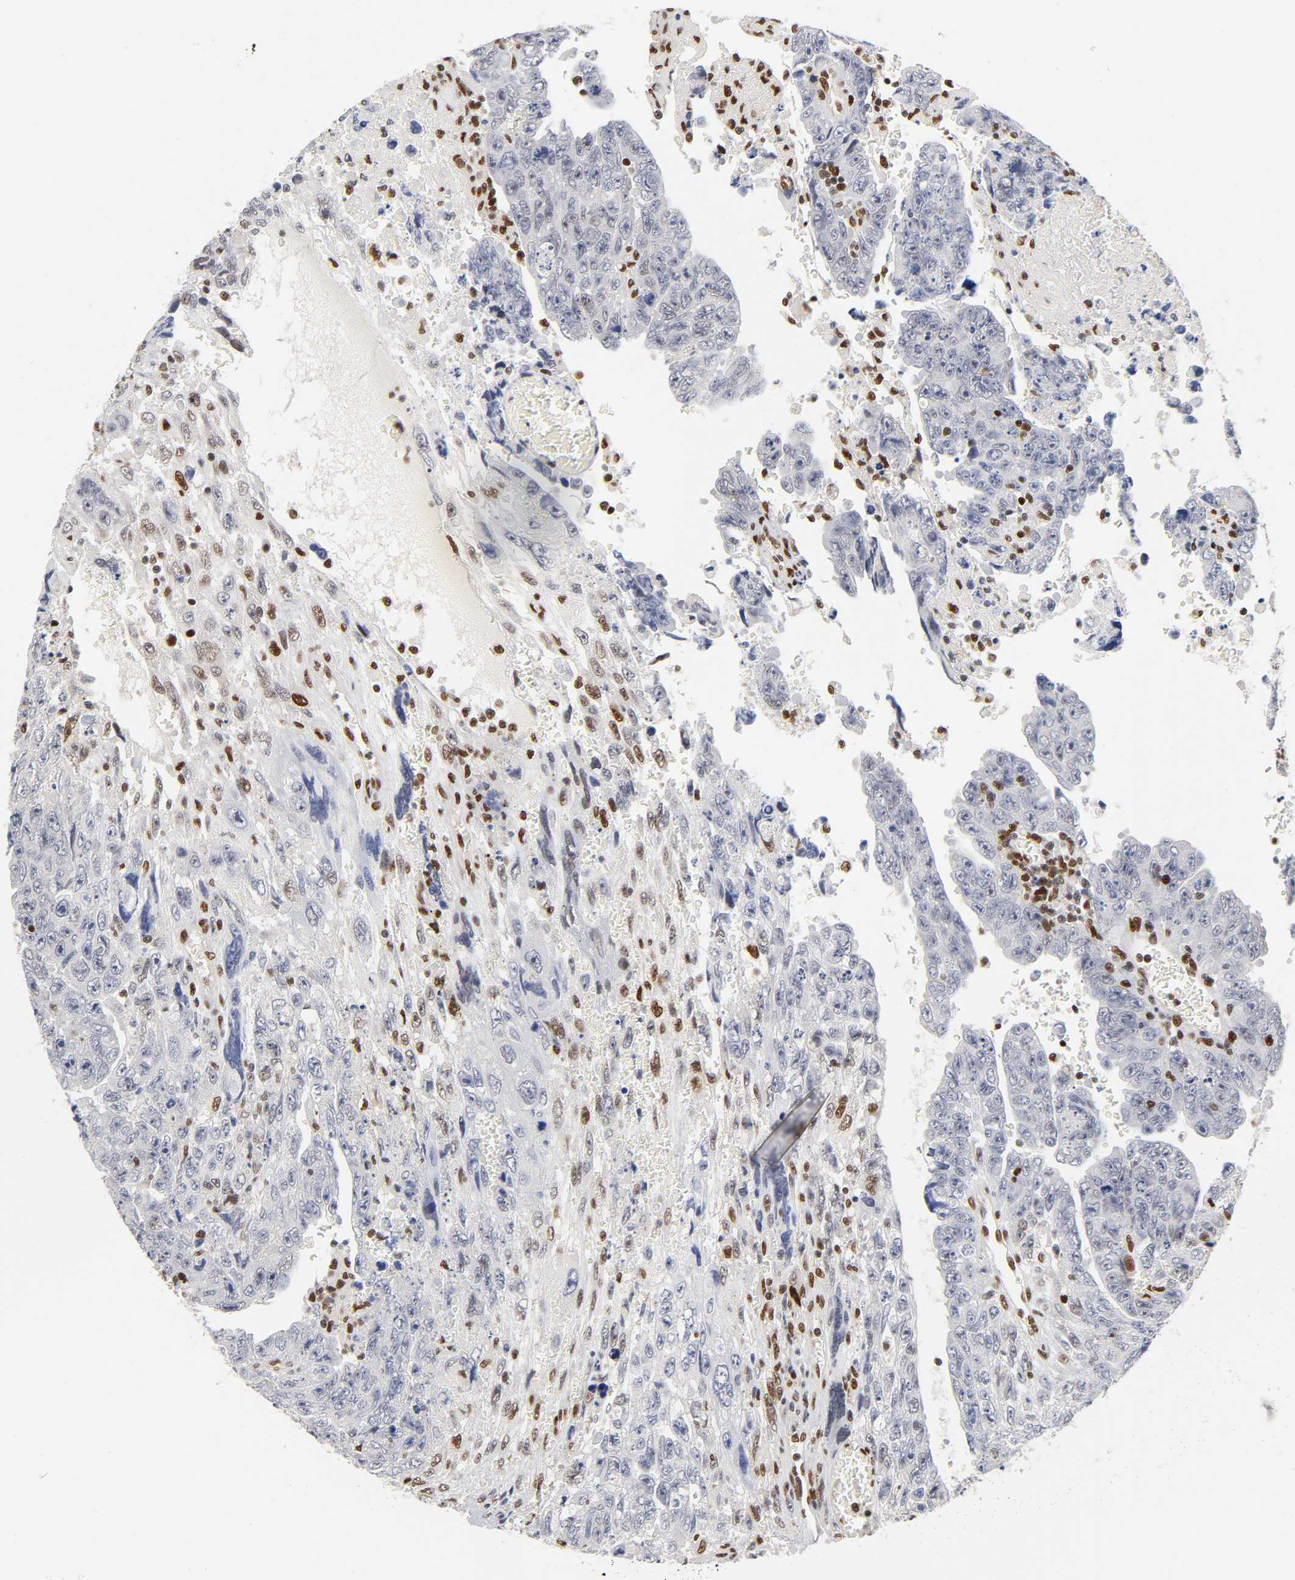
{"staining": {"intensity": "negative", "quantity": "none", "location": "none"}, "tissue": "testis cancer", "cell_type": "Tumor cells", "image_type": "cancer", "snomed": [{"axis": "morphology", "description": "Carcinoma, Embryonal, NOS"}, {"axis": "topography", "description": "Testis"}], "caption": "There is no significant expression in tumor cells of embryonal carcinoma (testis).", "gene": "NR3C1", "patient": {"sex": "male", "age": 28}}